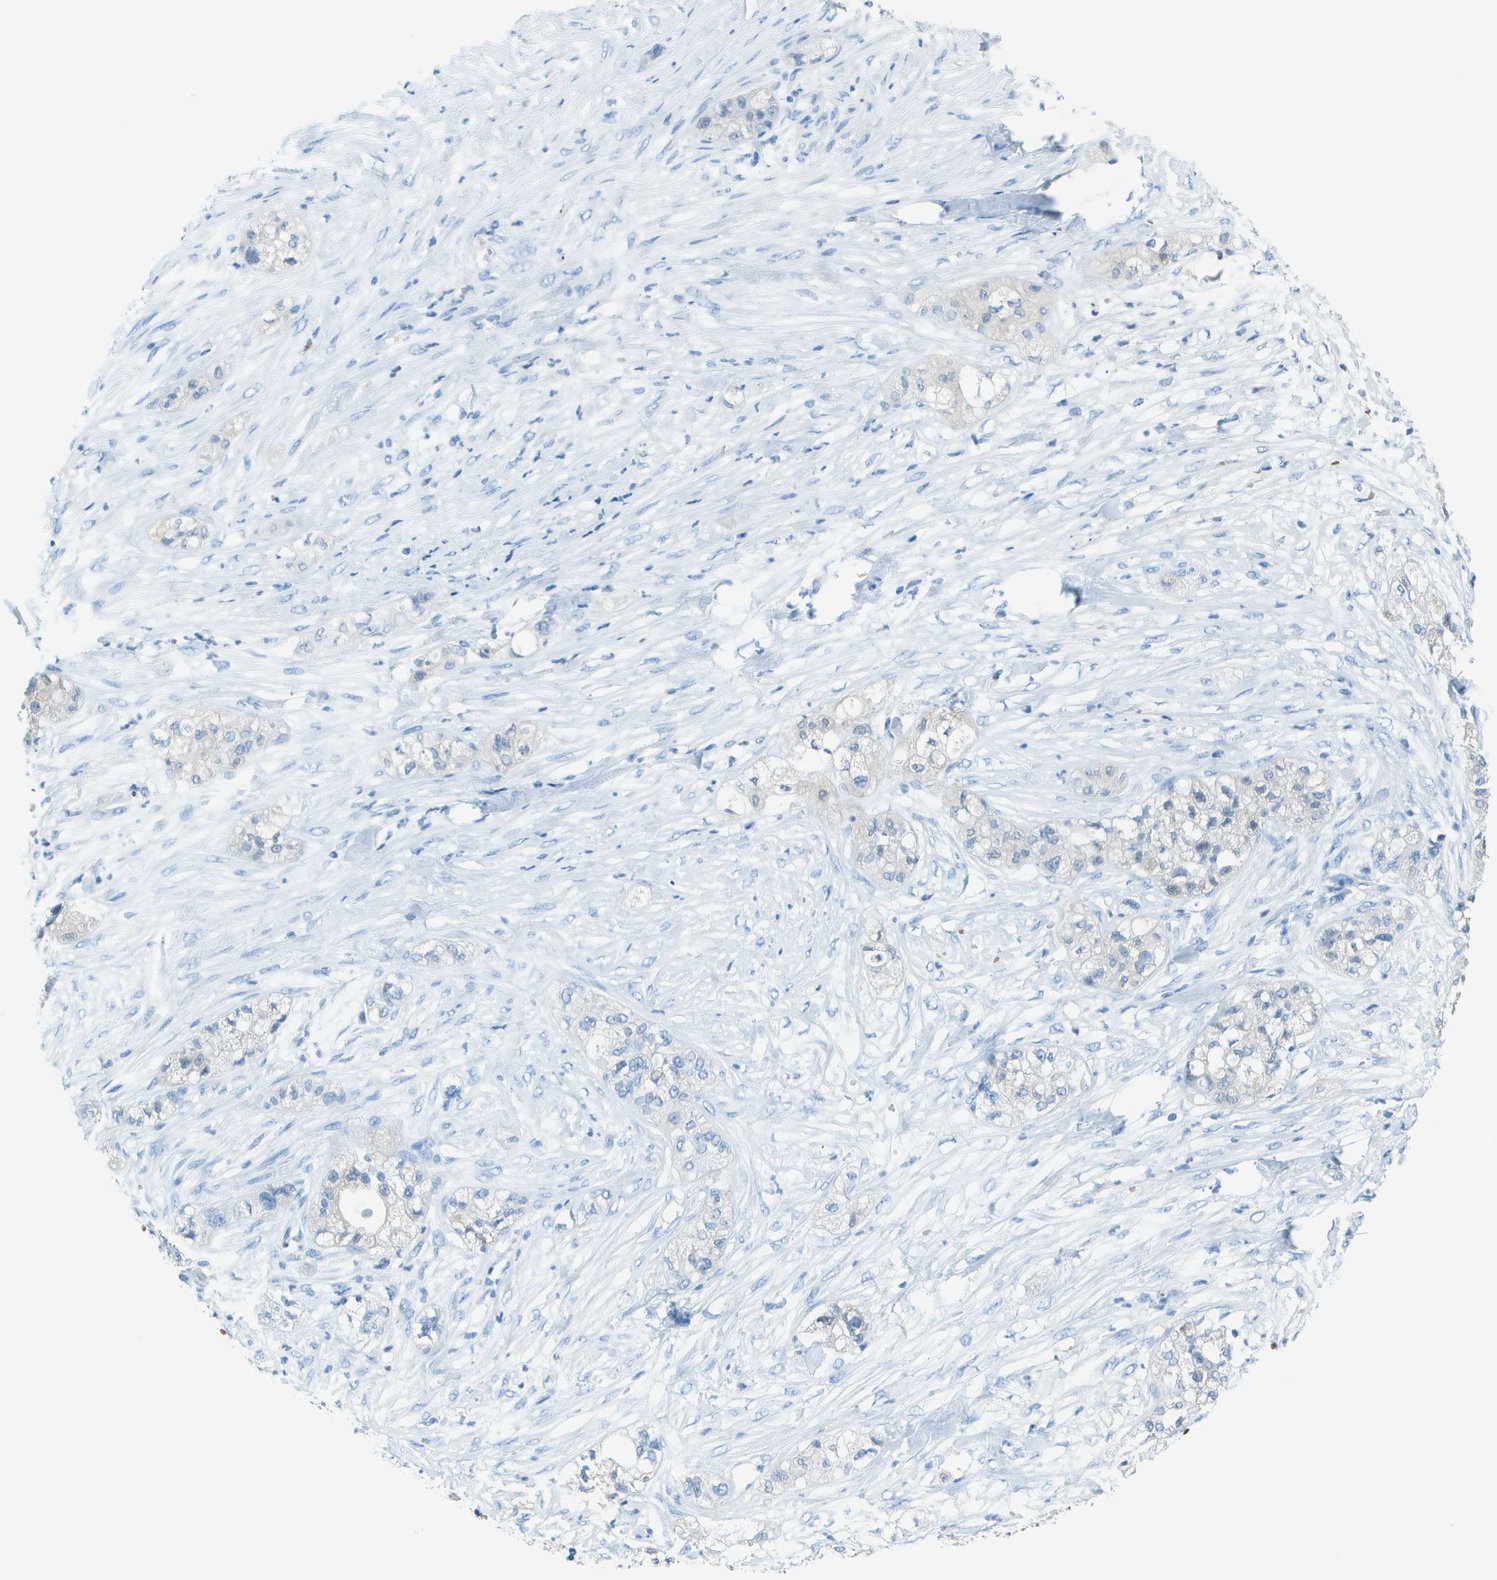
{"staining": {"intensity": "negative", "quantity": "none", "location": "none"}, "tissue": "pancreatic cancer", "cell_type": "Tumor cells", "image_type": "cancer", "snomed": [{"axis": "morphology", "description": "Adenocarcinoma, NOS"}, {"axis": "topography", "description": "Pancreas"}], "caption": "This is an IHC micrograph of human pancreatic cancer. There is no staining in tumor cells.", "gene": "ASL", "patient": {"sex": "female", "age": 78}}